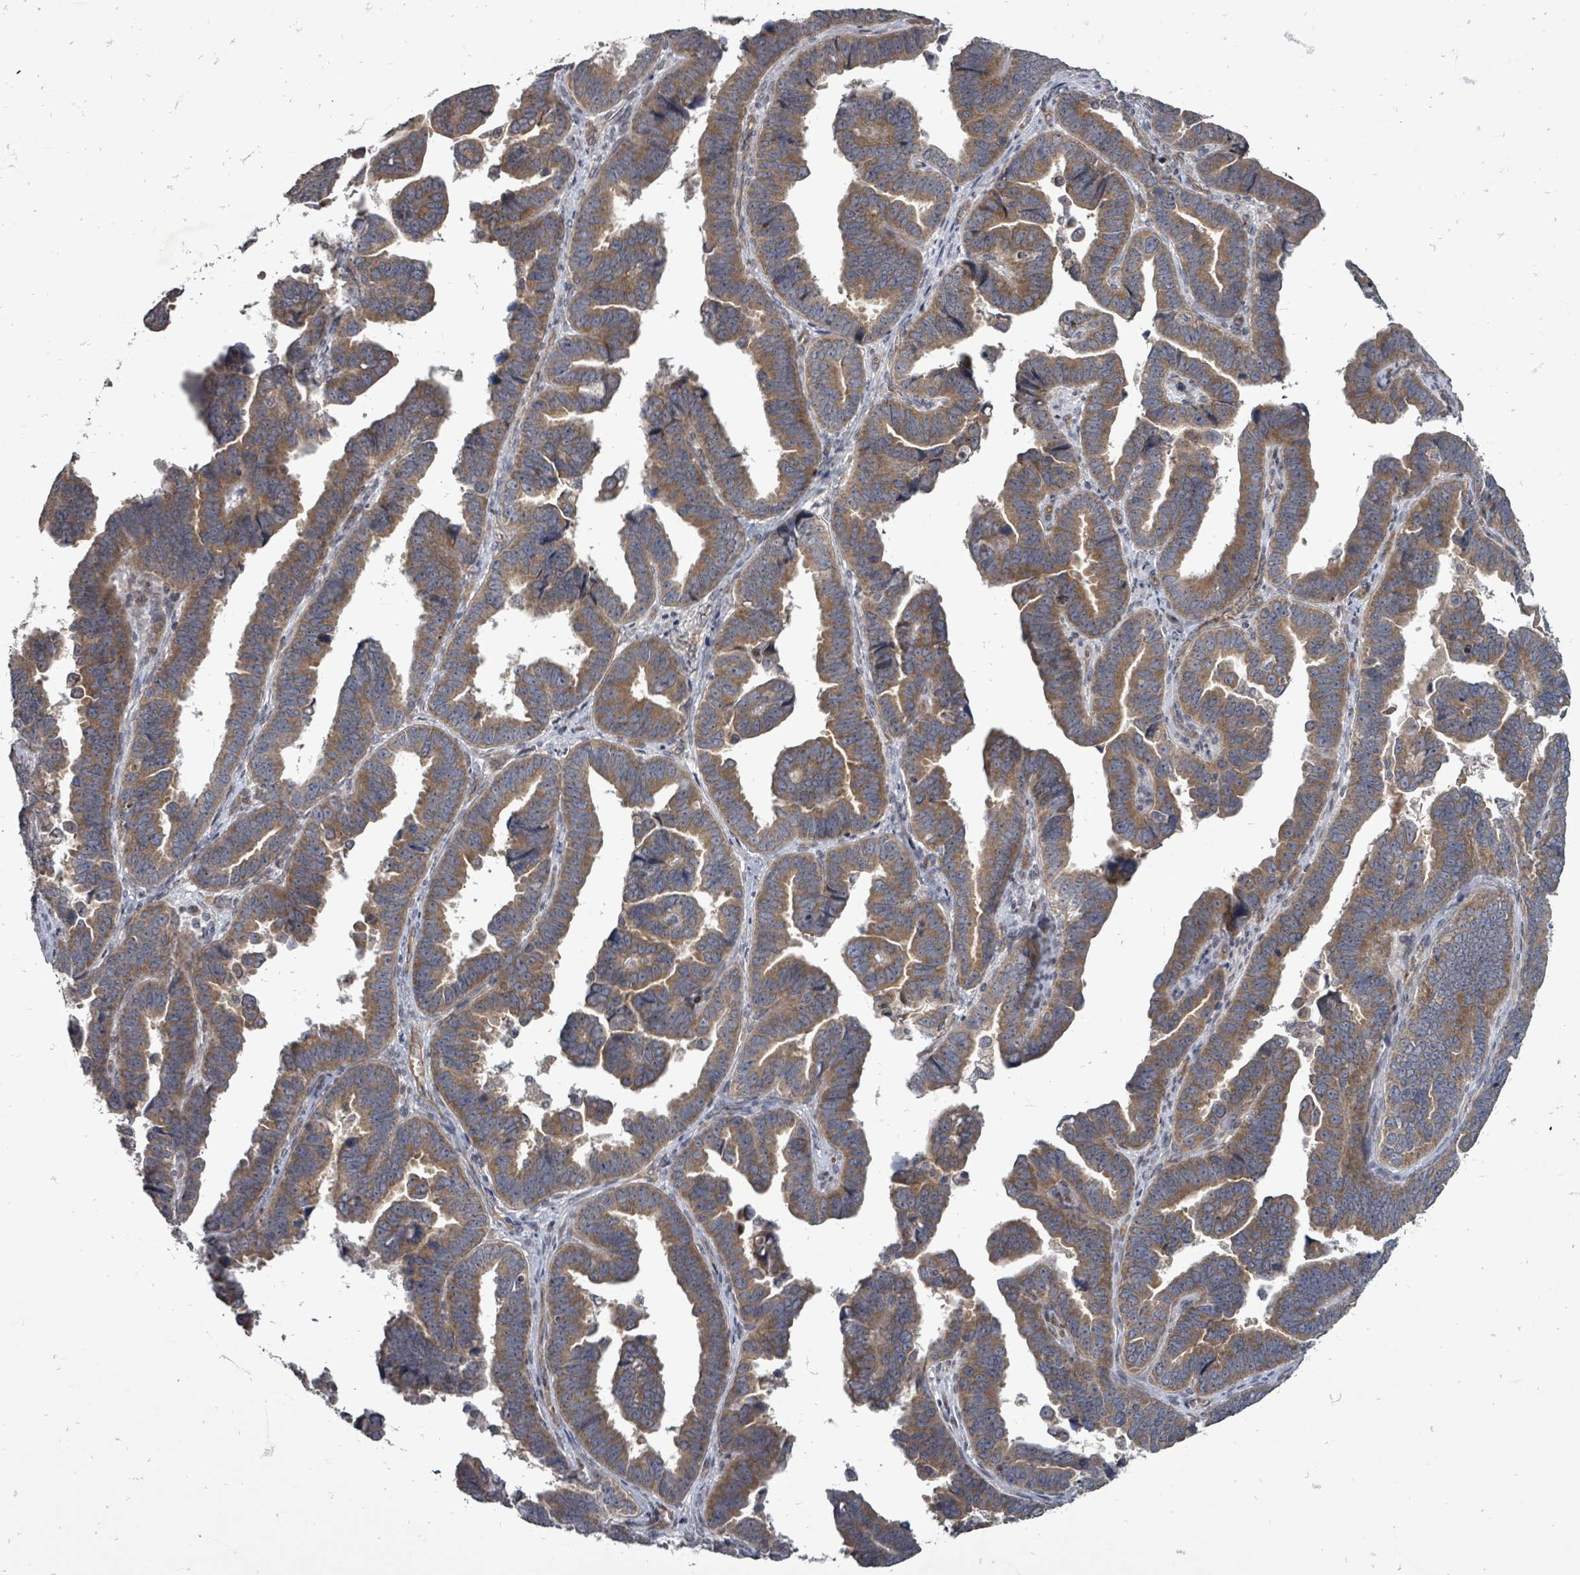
{"staining": {"intensity": "moderate", "quantity": ">75%", "location": "cytoplasmic/membranous"}, "tissue": "endometrial cancer", "cell_type": "Tumor cells", "image_type": "cancer", "snomed": [{"axis": "morphology", "description": "Adenocarcinoma, NOS"}, {"axis": "topography", "description": "Endometrium"}], "caption": "Immunohistochemistry (DAB) staining of human endometrial cancer (adenocarcinoma) demonstrates moderate cytoplasmic/membranous protein positivity in approximately >75% of tumor cells. (brown staining indicates protein expression, while blue staining denotes nuclei).", "gene": "RALGAPB", "patient": {"sex": "female", "age": 75}}